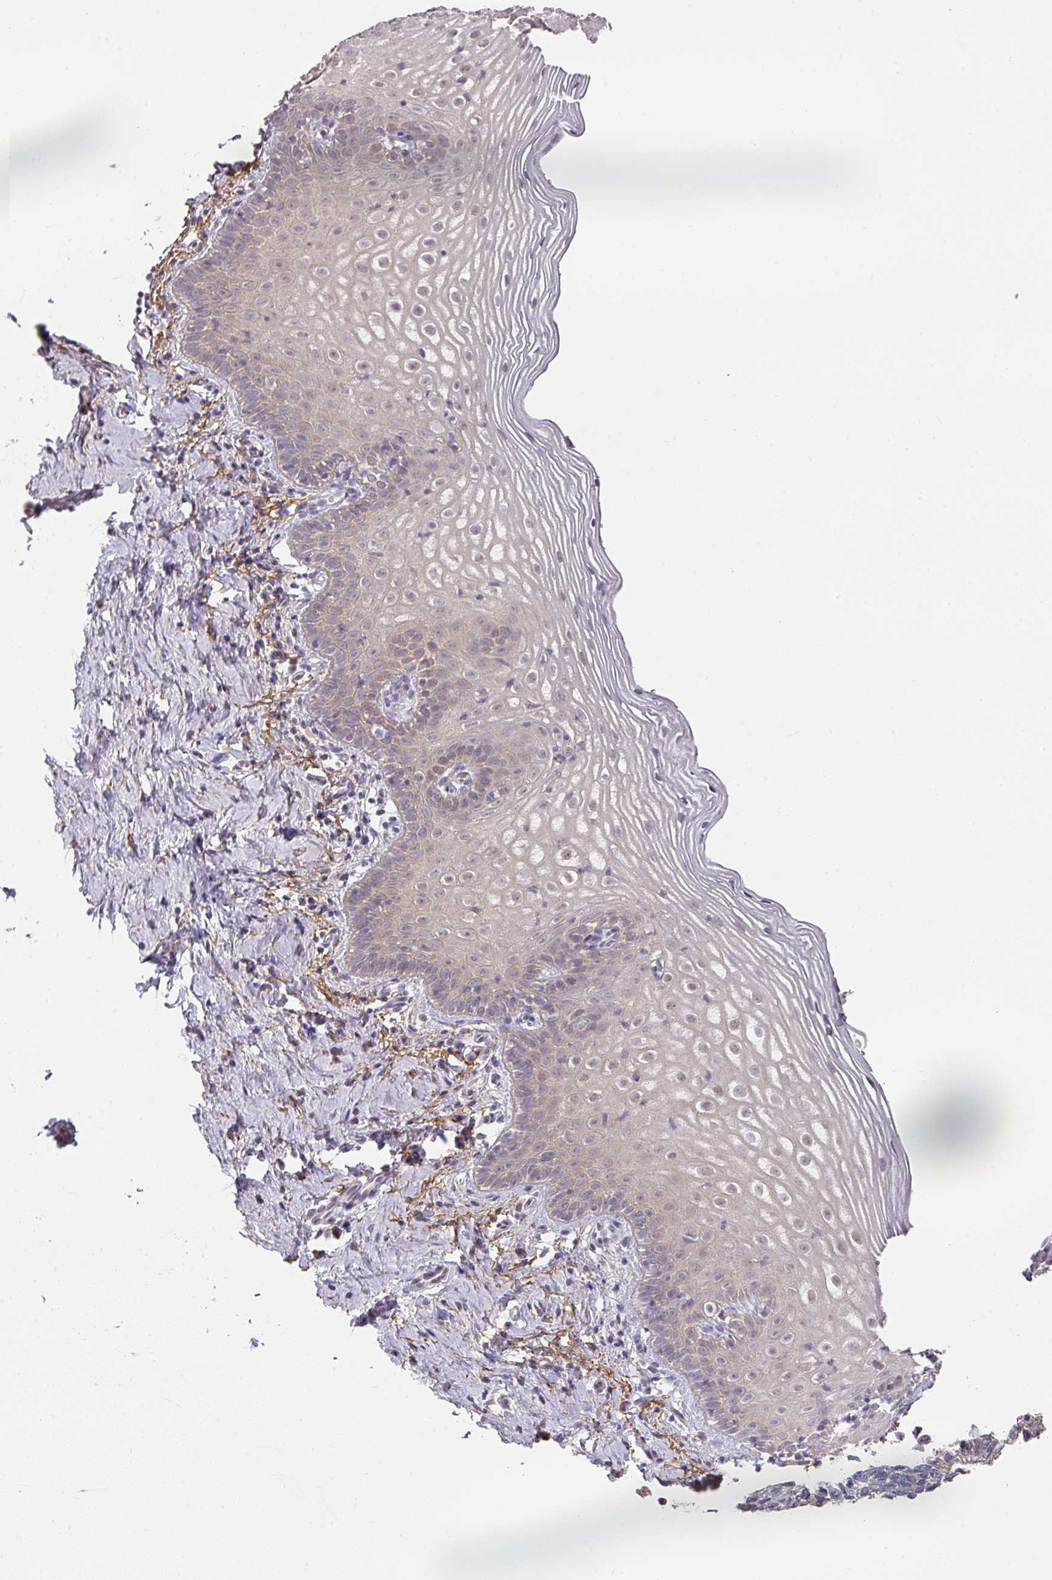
{"staining": {"intensity": "strong", "quantity": ">75%", "location": "cytoplasmic/membranous"}, "tissue": "cervix", "cell_type": "Glandular cells", "image_type": "normal", "snomed": [{"axis": "morphology", "description": "Normal tissue, NOS"}, {"axis": "topography", "description": "Cervix"}], "caption": "High-power microscopy captured an immunohistochemistry (IHC) micrograph of unremarkable cervix, revealing strong cytoplasmic/membranous positivity in about >75% of glandular cells.", "gene": "FOXN4", "patient": {"sex": "female", "age": 44}}